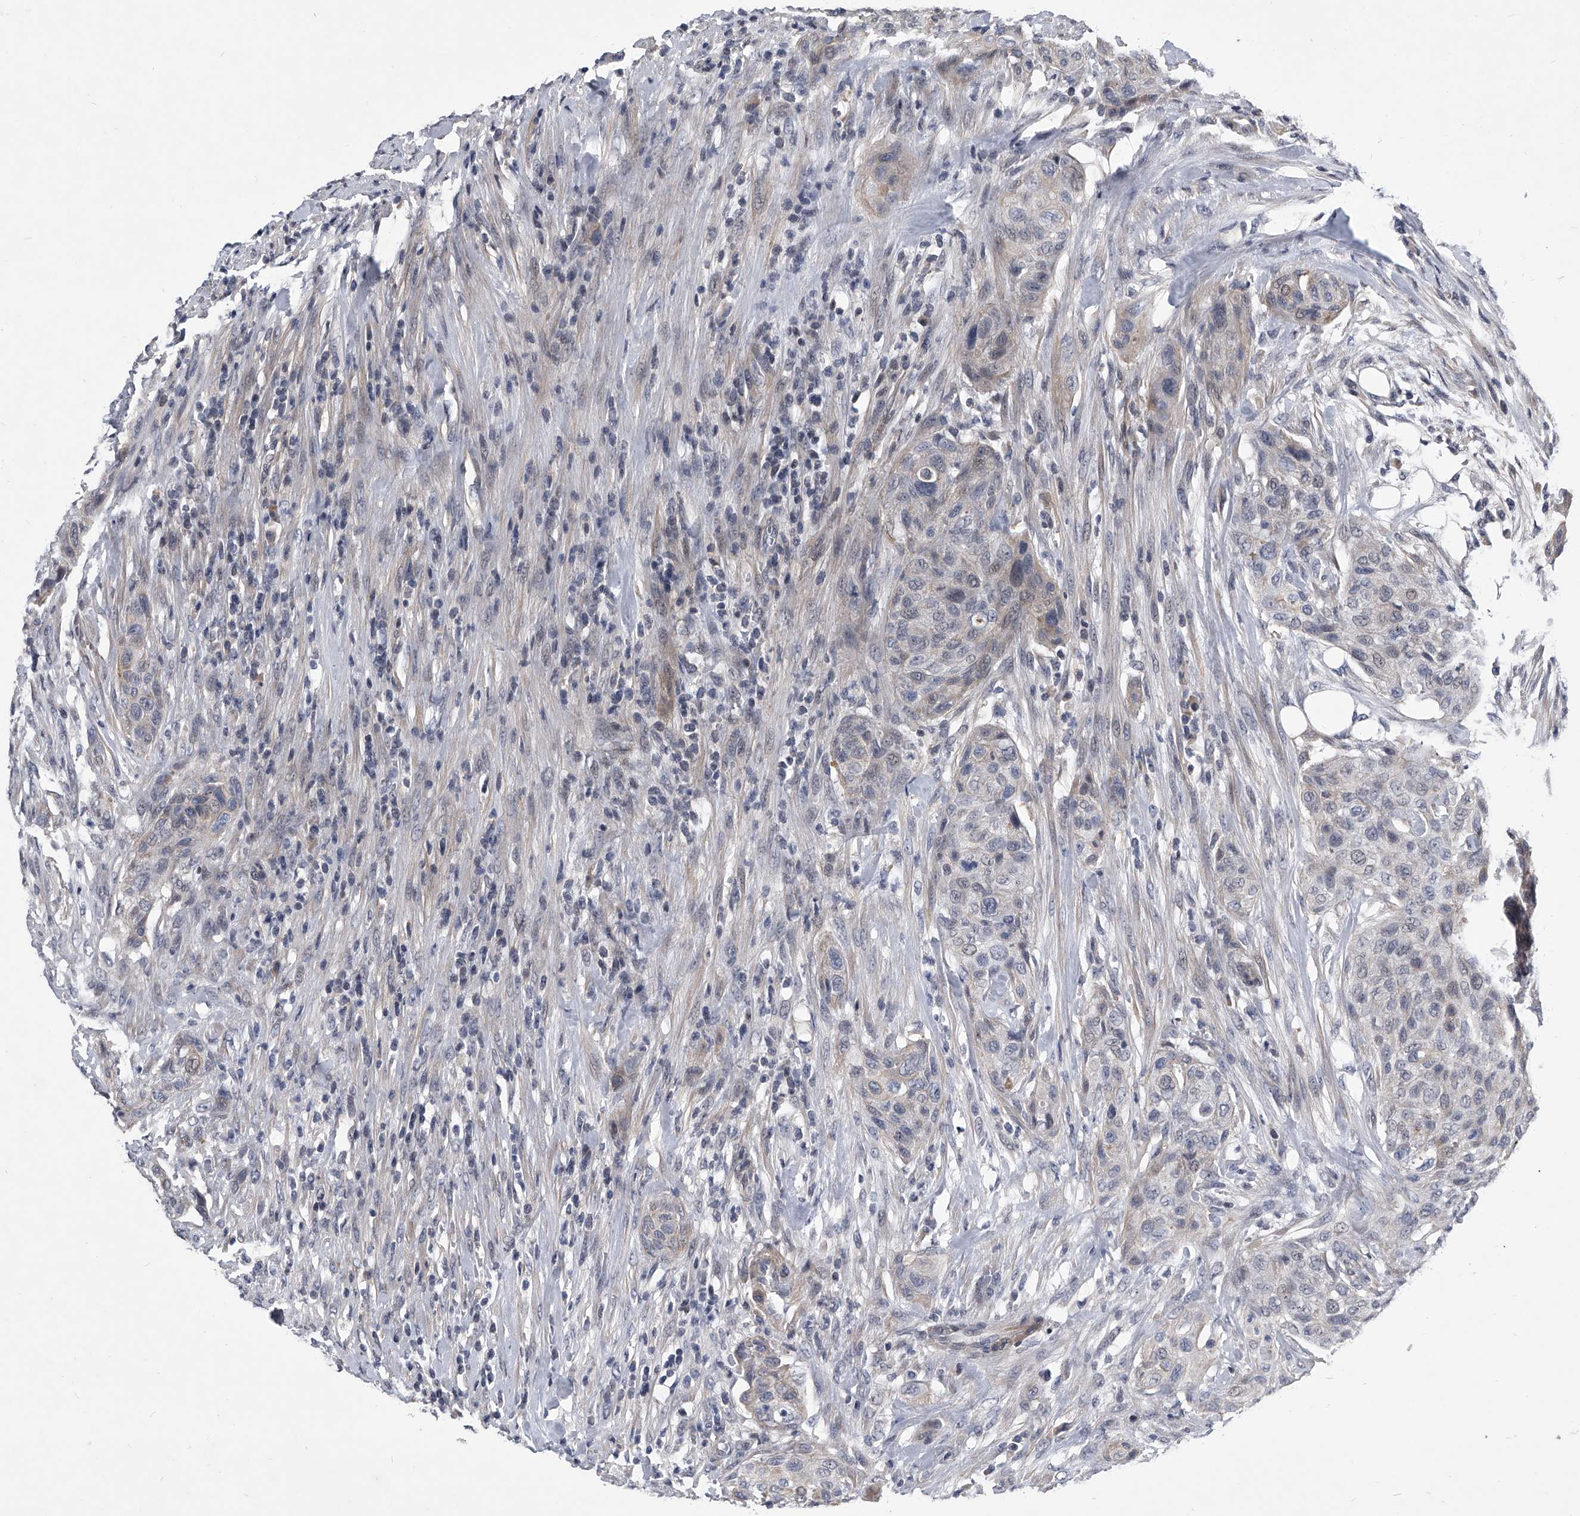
{"staining": {"intensity": "negative", "quantity": "none", "location": "none"}, "tissue": "urothelial cancer", "cell_type": "Tumor cells", "image_type": "cancer", "snomed": [{"axis": "morphology", "description": "Urothelial carcinoma, High grade"}, {"axis": "topography", "description": "Urinary bladder"}], "caption": "Urothelial carcinoma (high-grade) stained for a protein using immunohistochemistry displays no expression tumor cells.", "gene": "ZNF76", "patient": {"sex": "male", "age": 35}}